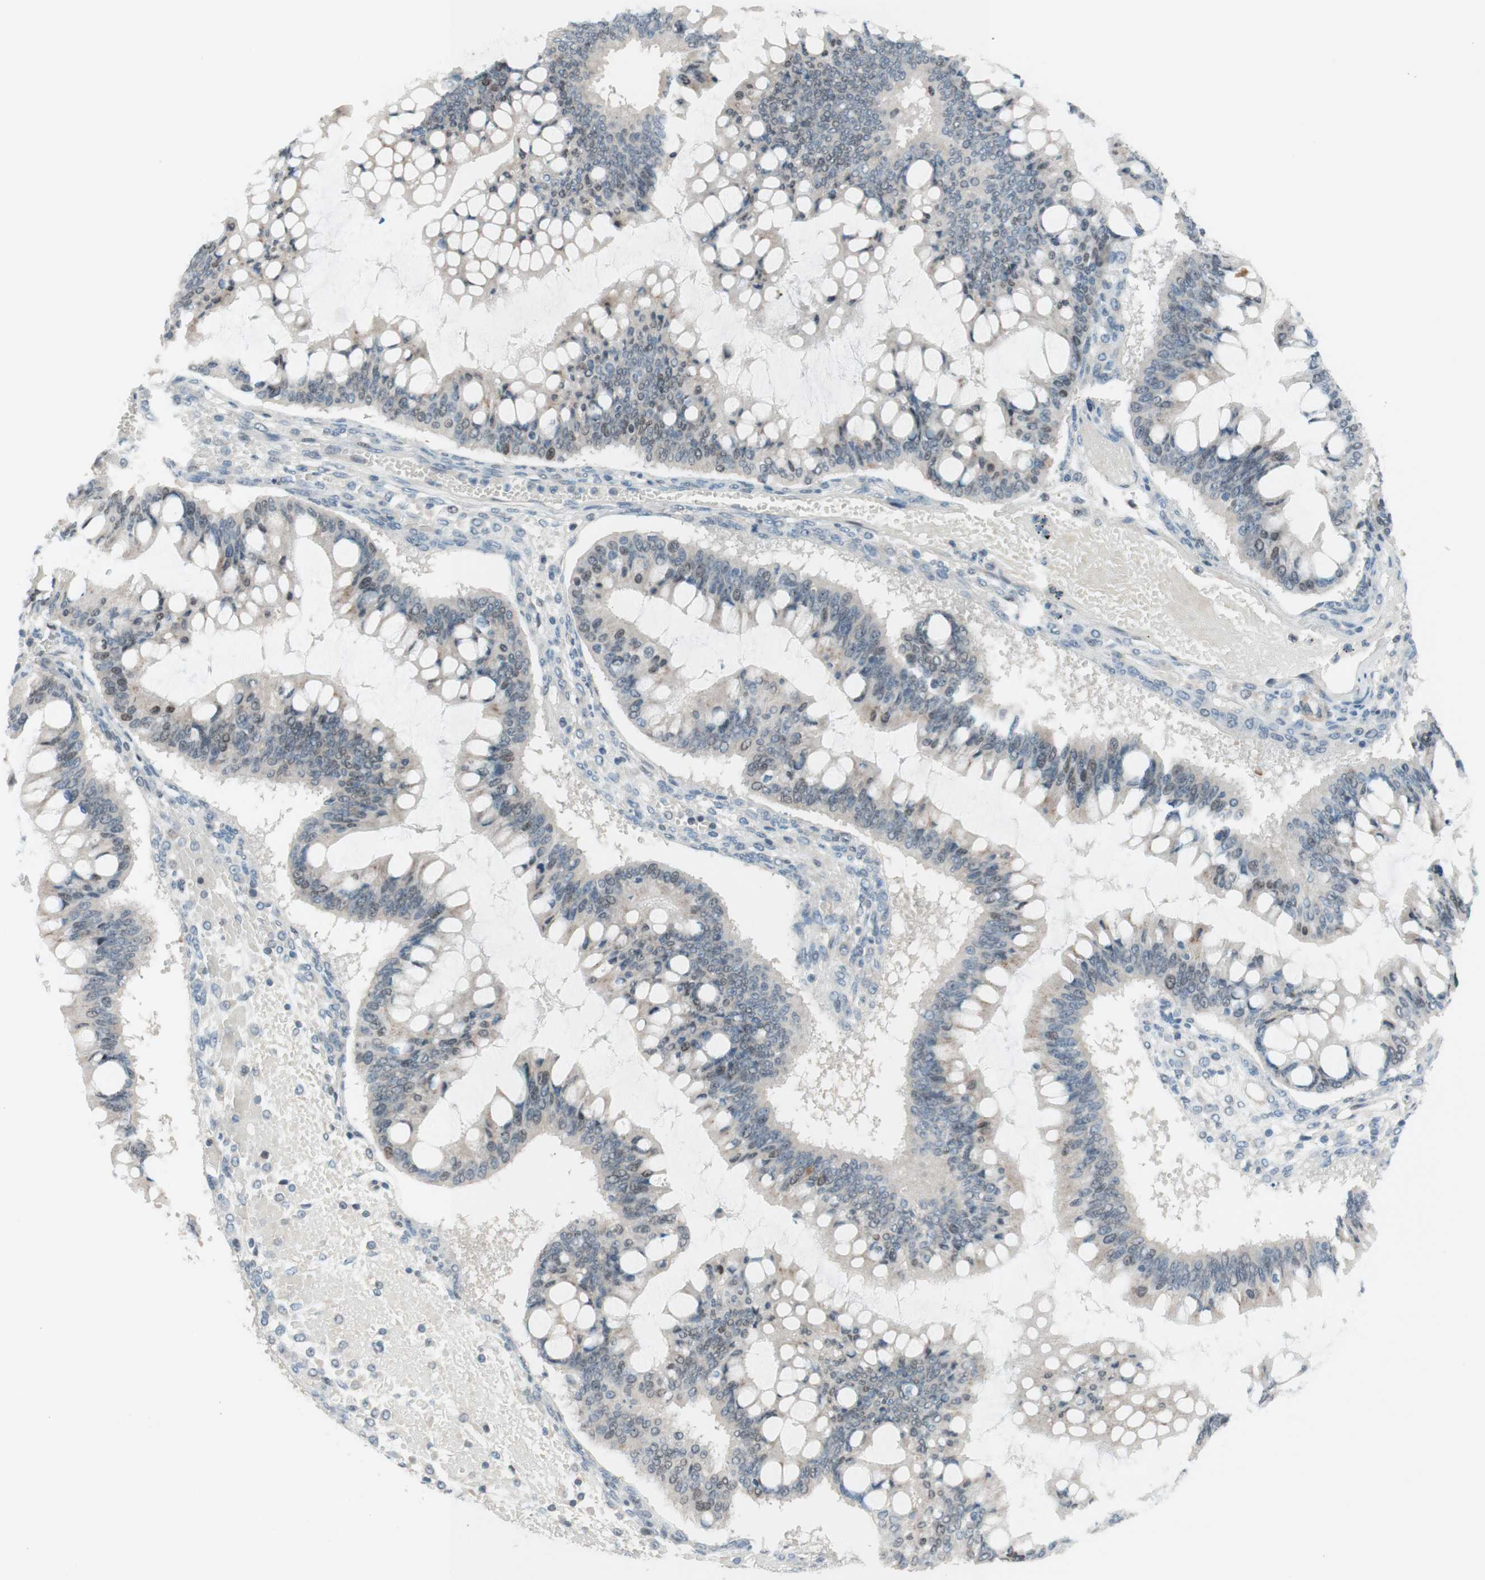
{"staining": {"intensity": "weak", "quantity": "25%-75%", "location": "nuclear"}, "tissue": "ovarian cancer", "cell_type": "Tumor cells", "image_type": "cancer", "snomed": [{"axis": "morphology", "description": "Cystadenocarcinoma, mucinous, NOS"}, {"axis": "topography", "description": "Ovary"}], "caption": "High-power microscopy captured an immunohistochemistry histopathology image of ovarian mucinous cystadenocarcinoma, revealing weak nuclear staining in about 25%-75% of tumor cells.", "gene": "JPH1", "patient": {"sex": "female", "age": 73}}